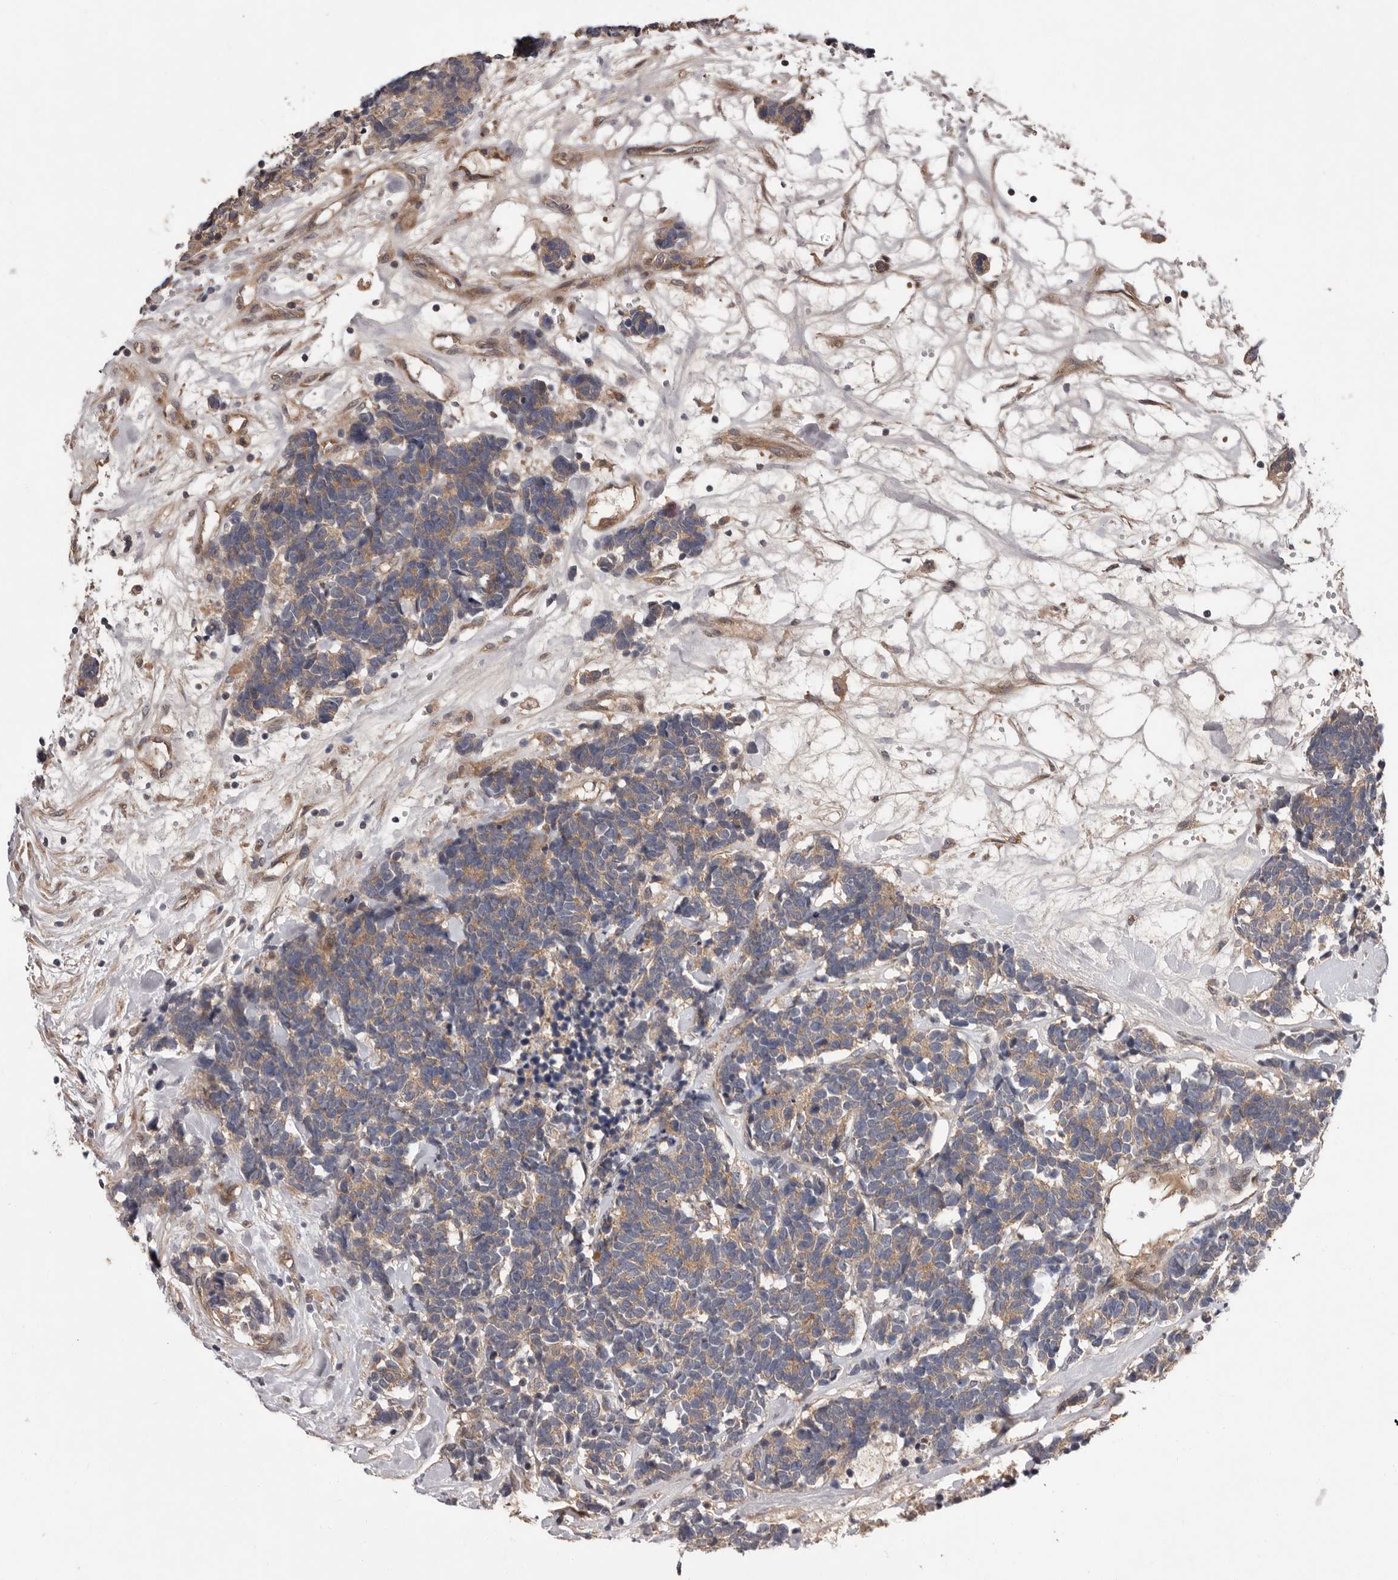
{"staining": {"intensity": "weak", "quantity": ">75%", "location": "cytoplasmic/membranous"}, "tissue": "carcinoid", "cell_type": "Tumor cells", "image_type": "cancer", "snomed": [{"axis": "morphology", "description": "Carcinoma, NOS"}, {"axis": "morphology", "description": "Carcinoid, malignant, NOS"}, {"axis": "topography", "description": "Urinary bladder"}], "caption": "Protein staining by immunohistochemistry (IHC) exhibits weak cytoplasmic/membranous expression in about >75% of tumor cells in carcinoma.", "gene": "PRKD1", "patient": {"sex": "male", "age": 57}}